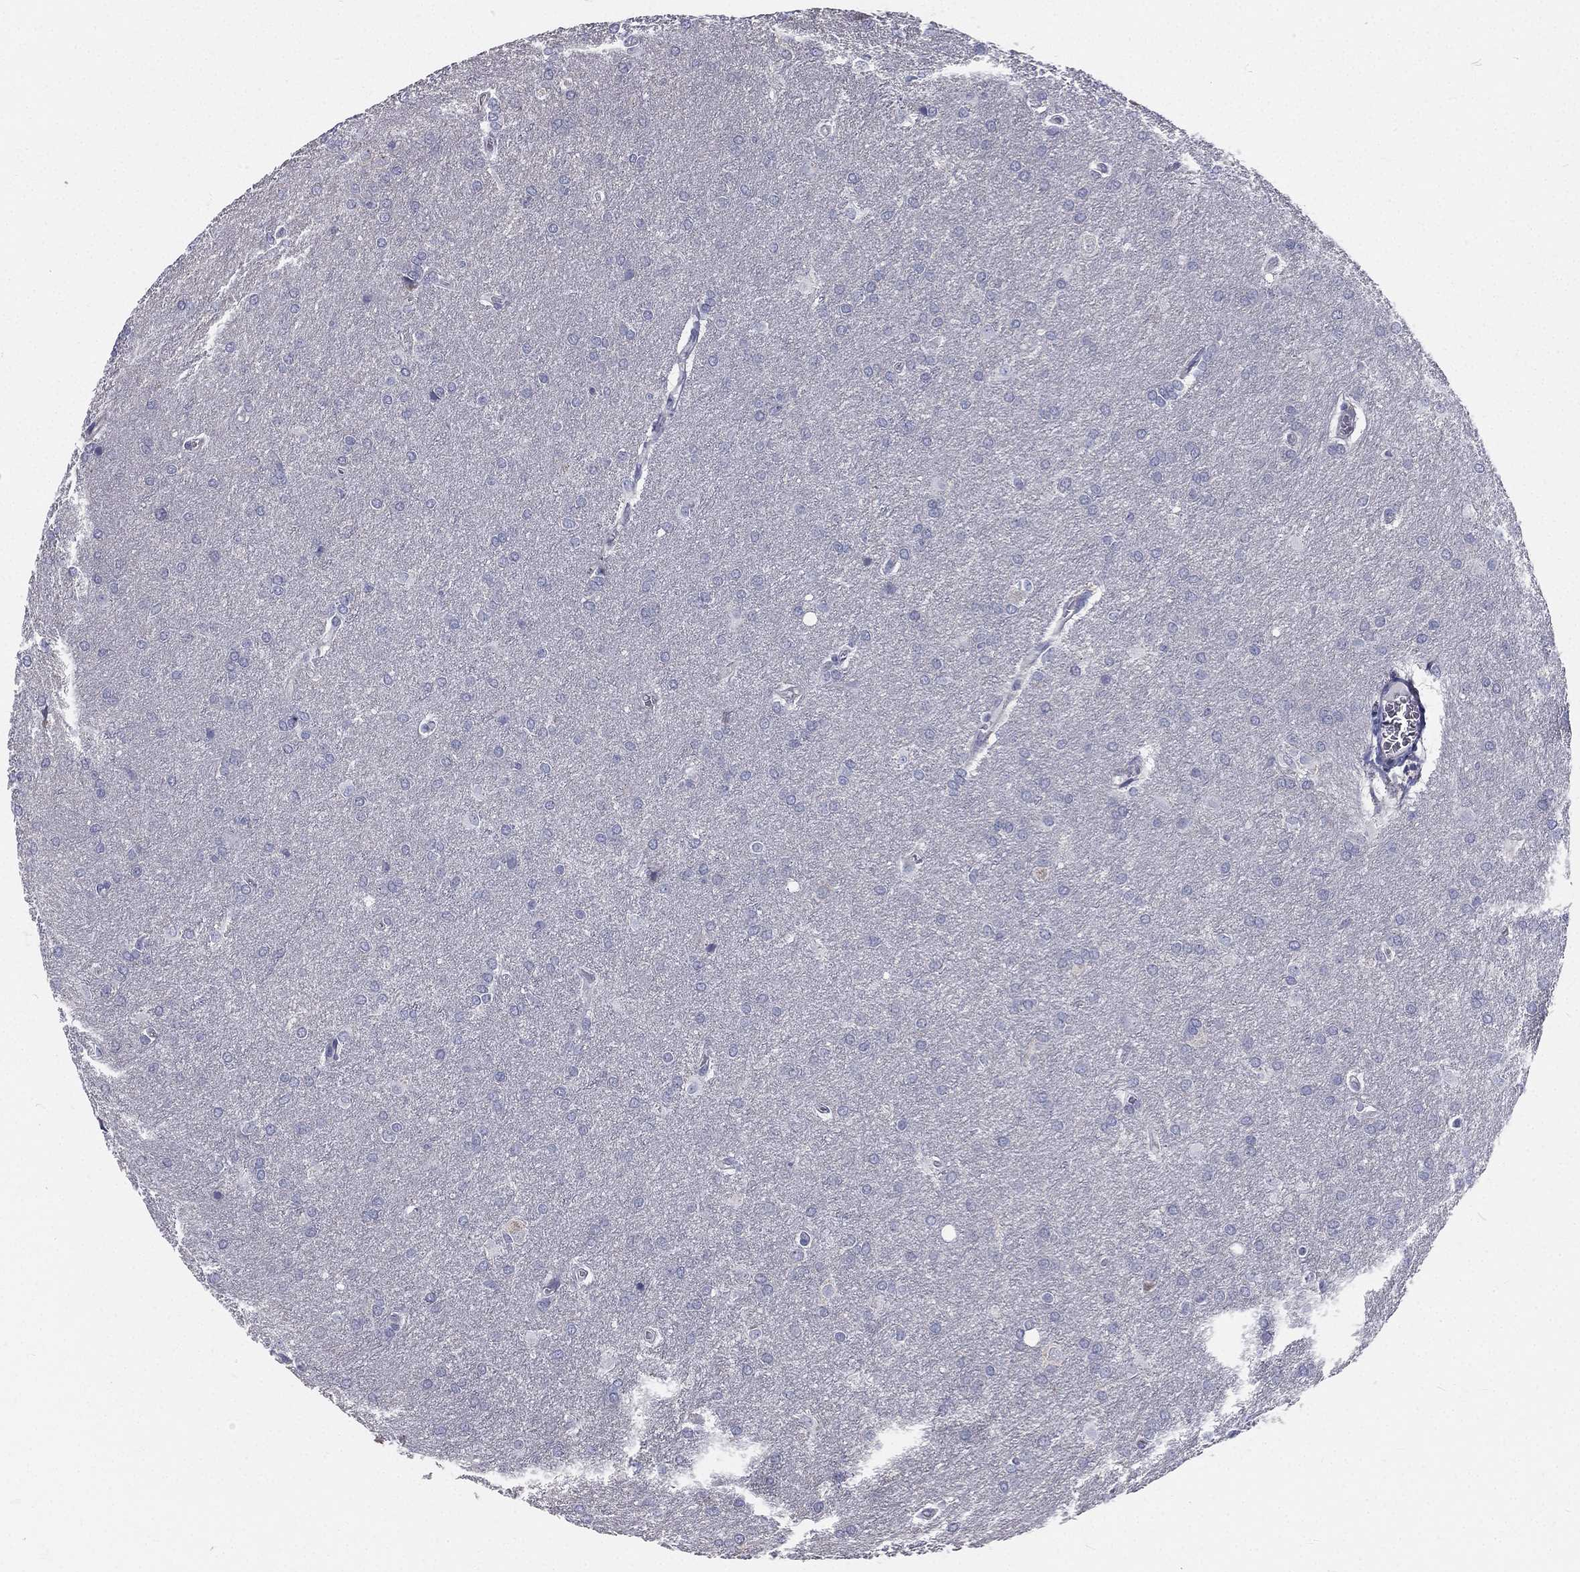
{"staining": {"intensity": "negative", "quantity": "none", "location": "none"}, "tissue": "glioma", "cell_type": "Tumor cells", "image_type": "cancer", "snomed": [{"axis": "morphology", "description": "Glioma, malignant, Low grade"}, {"axis": "topography", "description": "Brain"}], "caption": "Immunohistochemical staining of human glioma exhibits no significant staining in tumor cells.", "gene": "MUC13", "patient": {"sex": "female", "age": 32}}